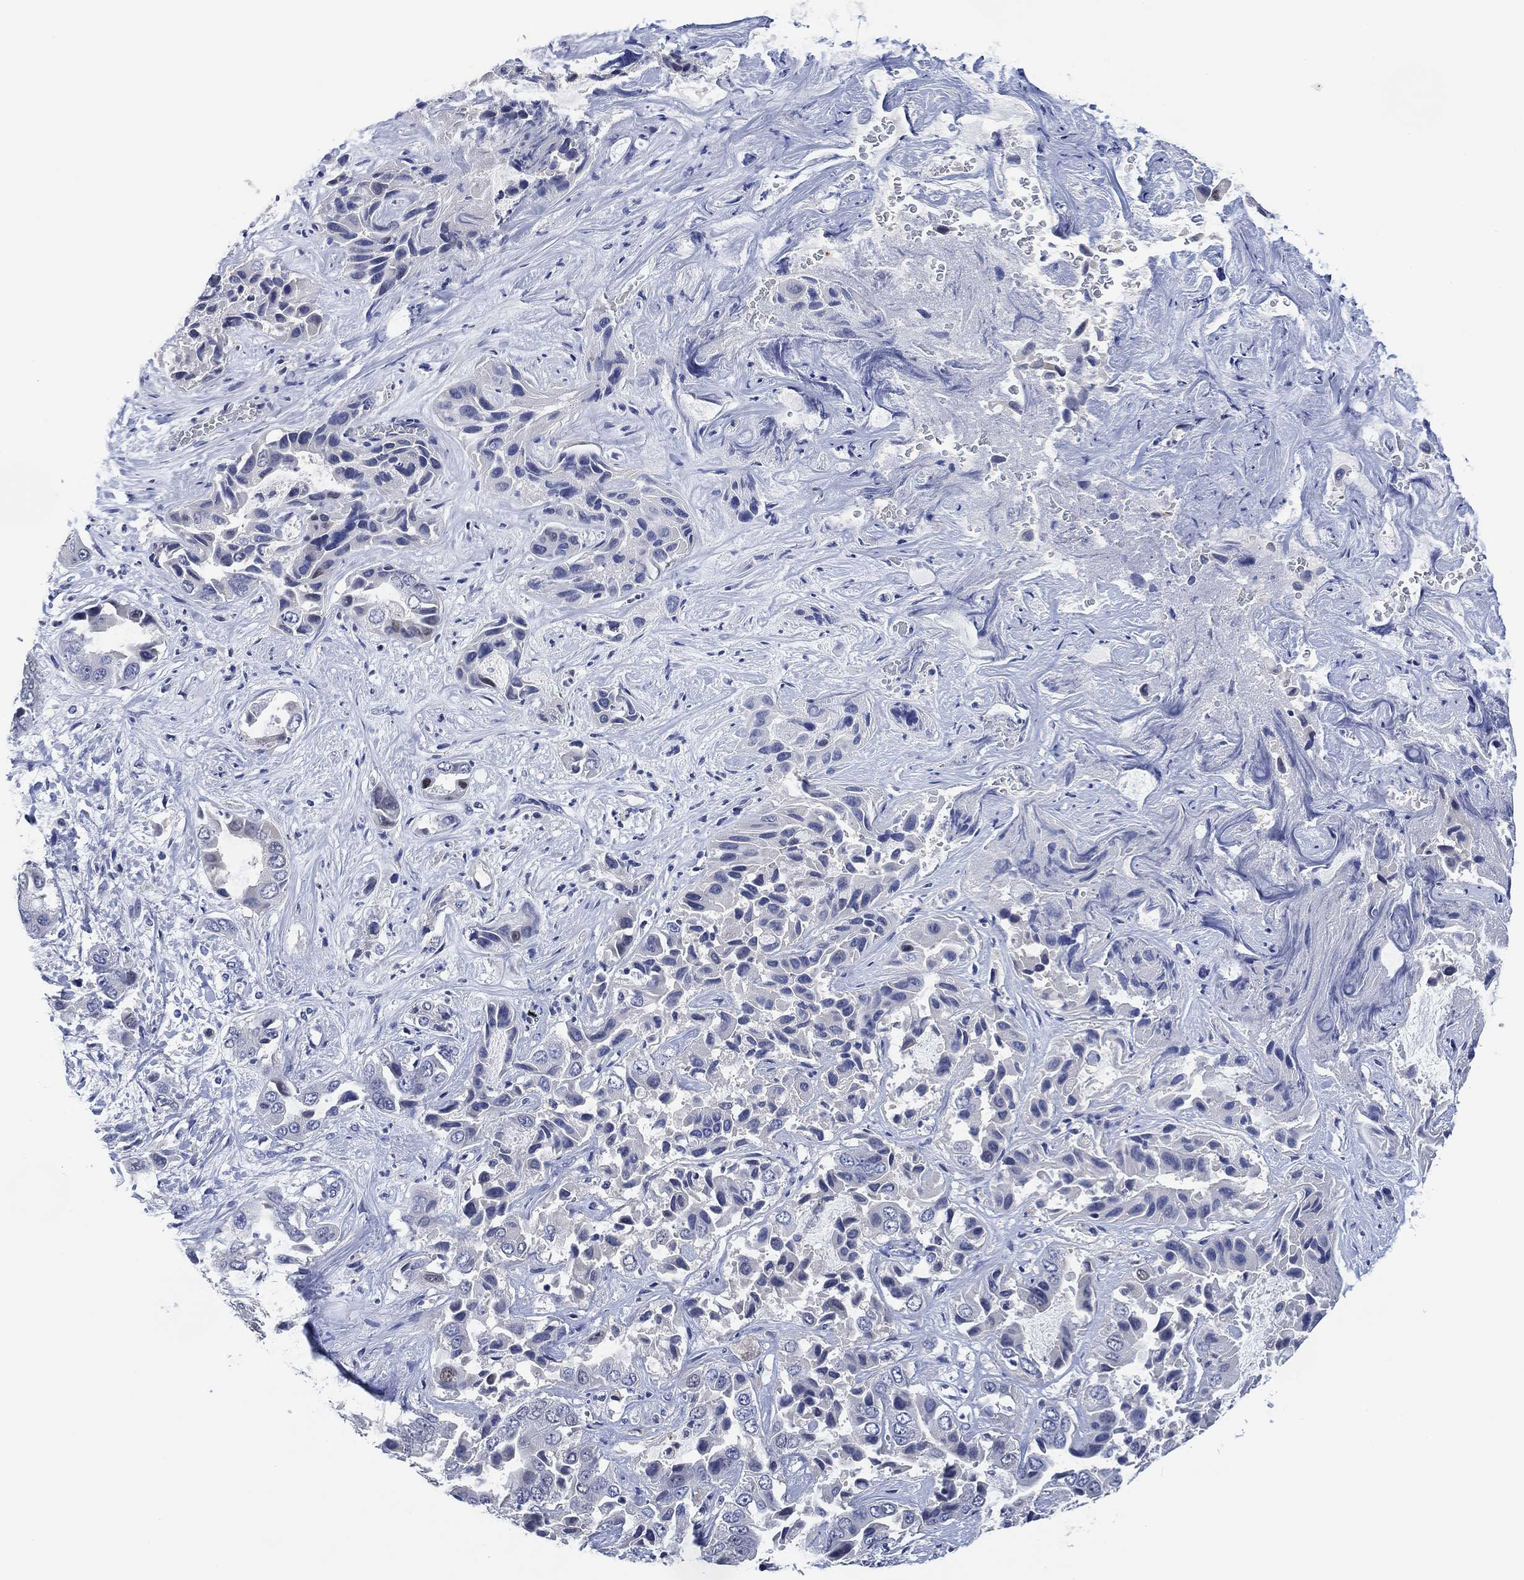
{"staining": {"intensity": "negative", "quantity": "none", "location": "none"}, "tissue": "liver cancer", "cell_type": "Tumor cells", "image_type": "cancer", "snomed": [{"axis": "morphology", "description": "Cholangiocarcinoma"}, {"axis": "topography", "description": "Liver"}], "caption": "Tumor cells show no significant expression in cholangiocarcinoma (liver).", "gene": "DAZL", "patient": {"sex": "female", "age": 52}}